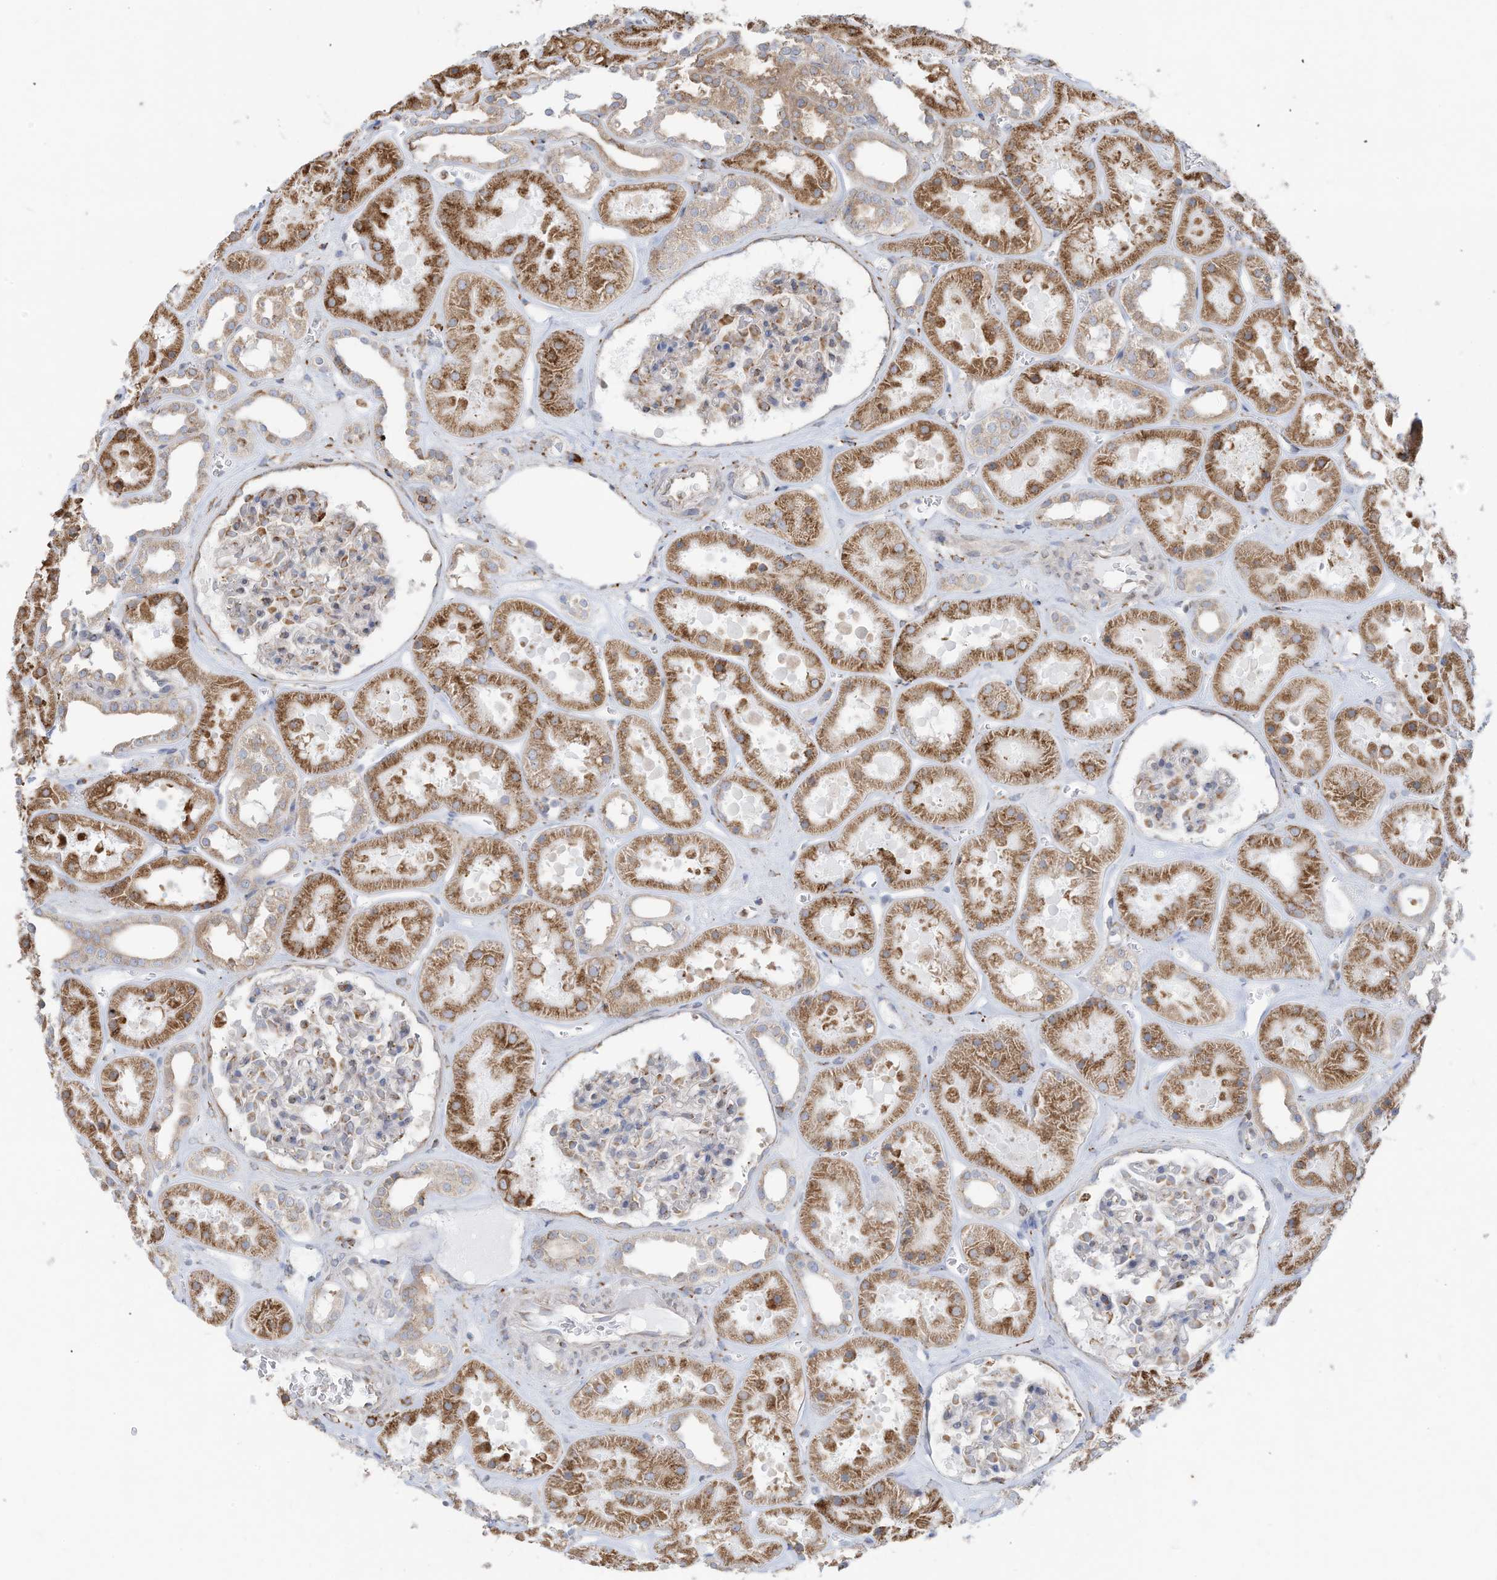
{"staining": {"intensity": "moderate", "quantity": "25%-75%", "location": "cytoplasmic/membranous"}, "tissue": "kidney", "cell_type": "Cells in glomeruli", "image_type": "normal", "snomed": [{"axis": "morphology", "description": "Normal tissue, NOS"}, {"axis": "topography", "description": "Kidney"}], "caption": "Protein analysis of unremarkable kidney reveals moderate cytoplasmic/membranous positivity in about 25%-75% of cells in glomeruli. (Stains: DAB (3,3'-diaminobenzidine) in brown, nuclei in blue, Microscopy: brightfield microscopy at high magnification).", "gene": "ZNF354C", "patient": {"sex": "female", "age": 41}}